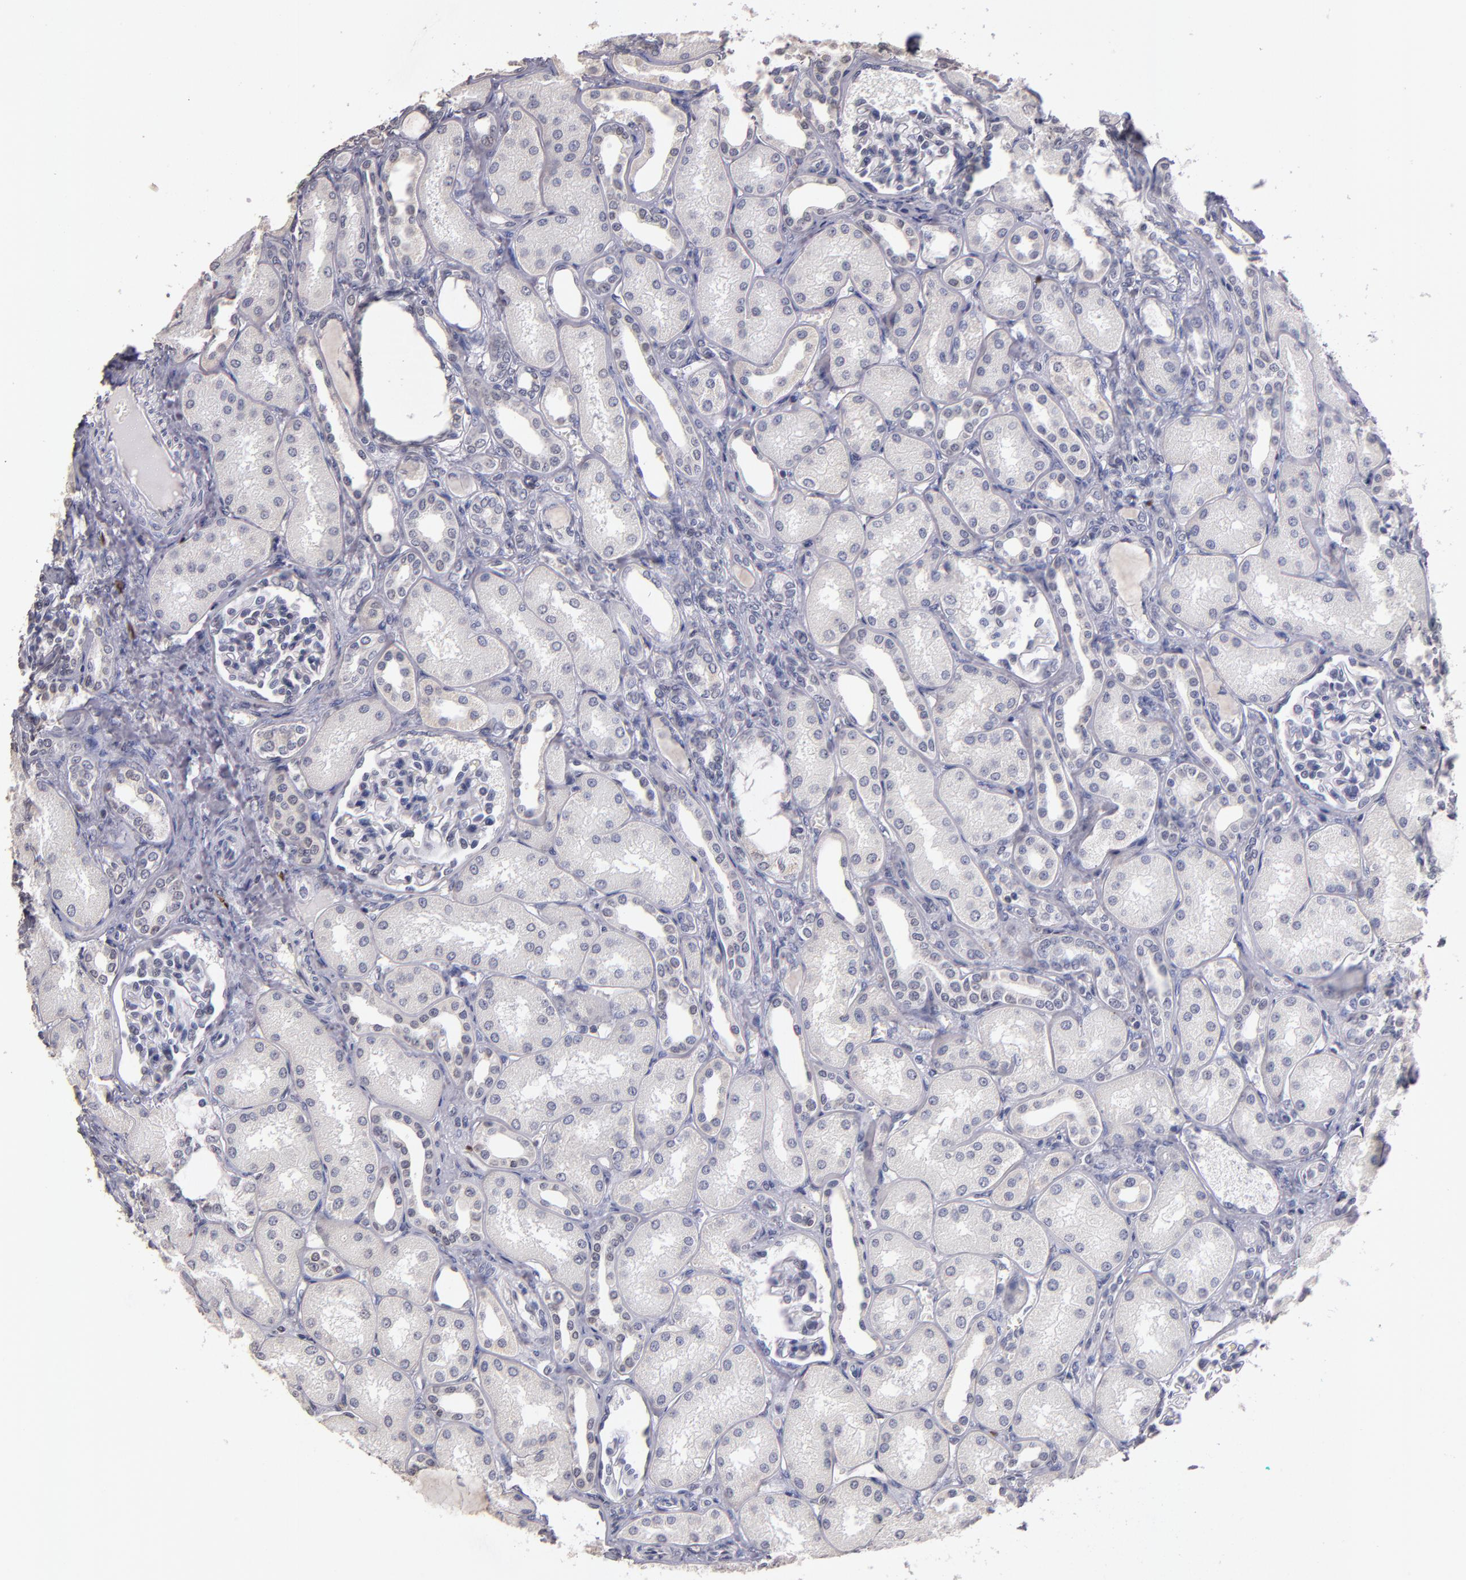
{"staining": {"intensity": "negative", "quantity": "none", "location": "none"}, "tissue": "kidney", "cell_type": "Cells in glomeruli", "image_type": "normal", "snomed": [{"axis": "morphology", "description": "Normal tissue, NOS"}, {"axis": "topography", "description": "Kidney"}], "caption": "The immunohistochemistry histopathology image has no significant positivity in cells in glomeruli of kidney.", "gene": "SOX10", "patient": {"sex": "male", "age": 7}}